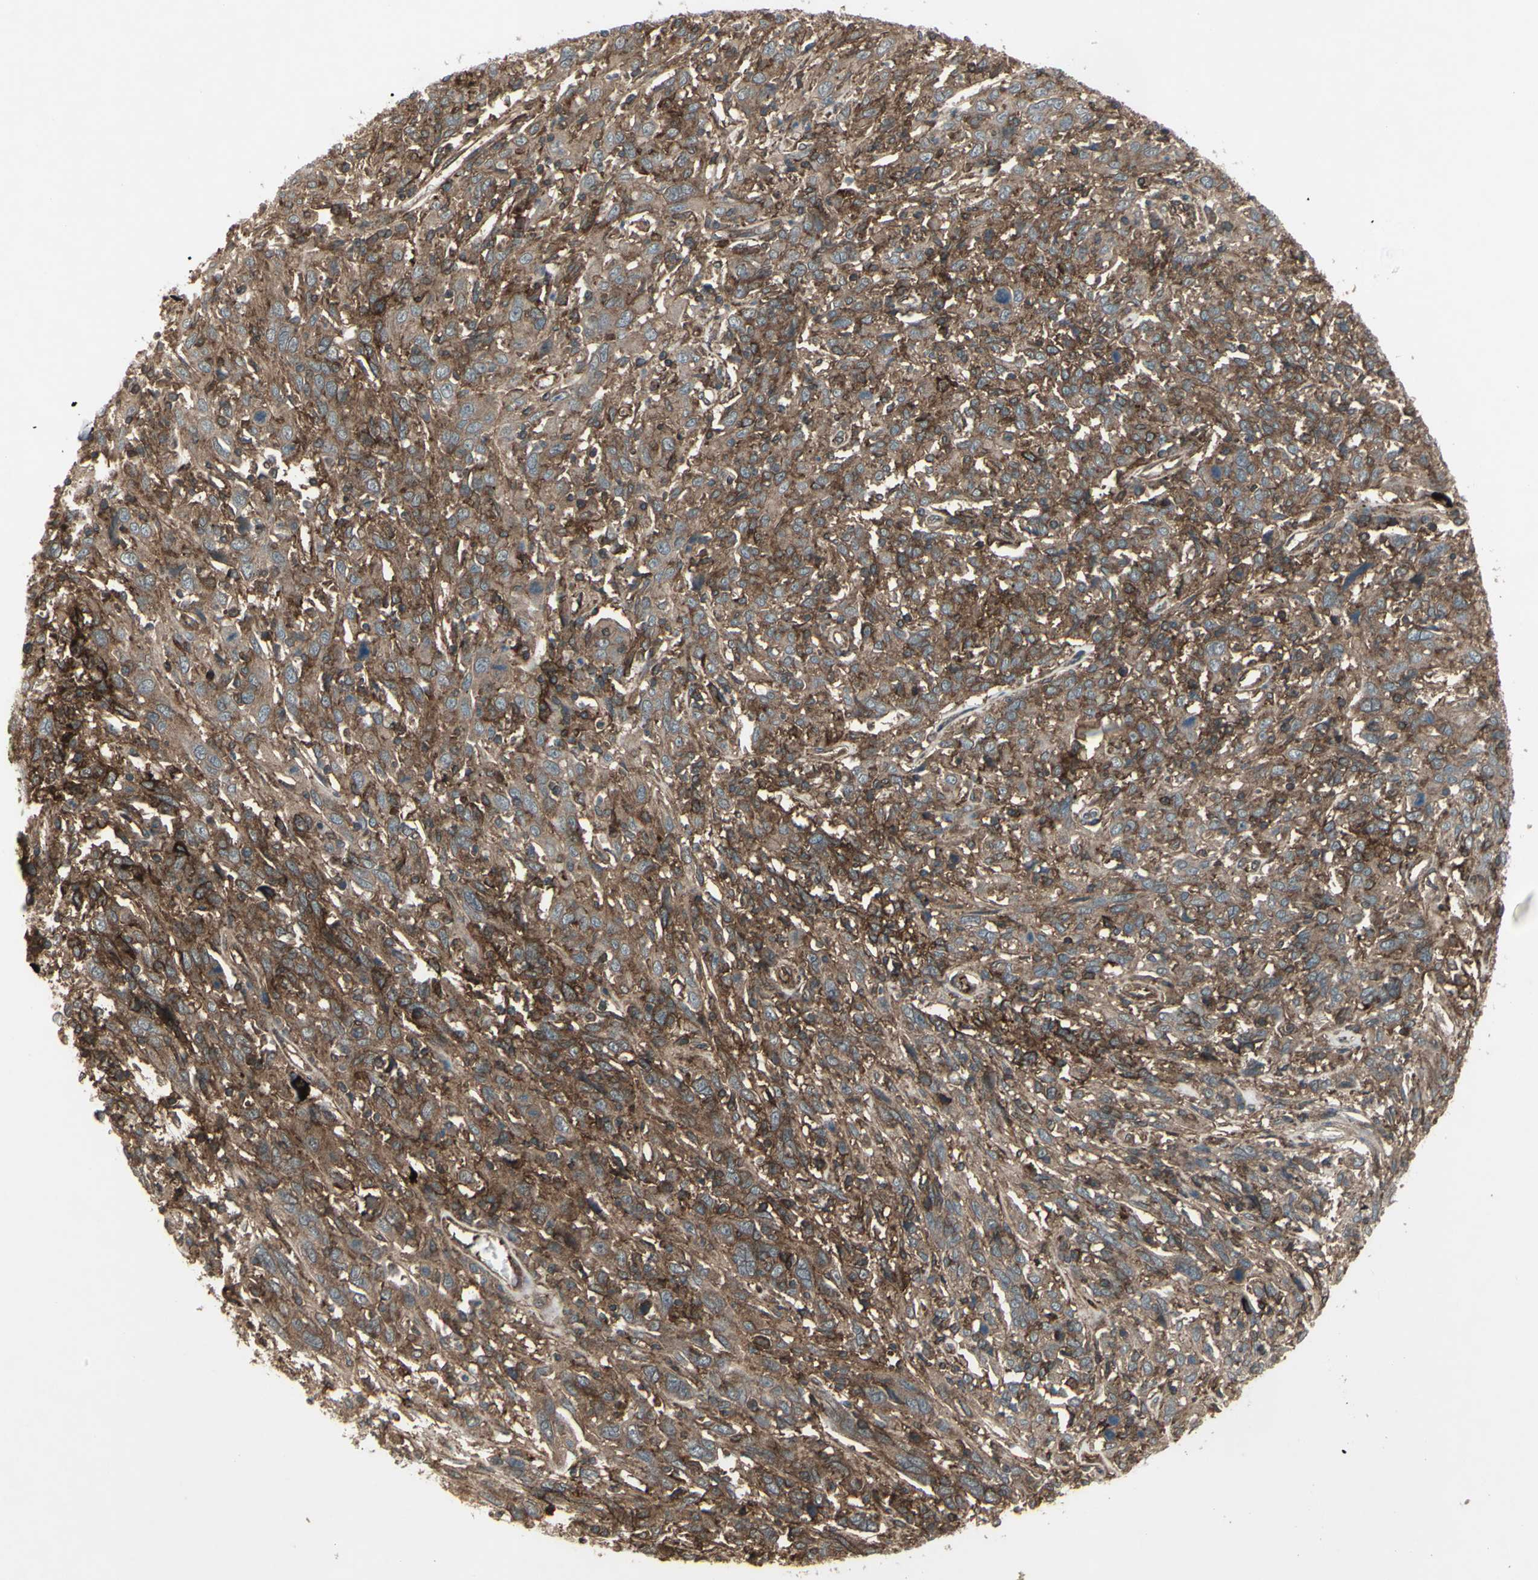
{"staining": {"intensity": "moderate", "quantity": ">75%", "location": "cytoplasmic/membranous"}, "tissue": "cervical cancer", "cell_type": "Tumor cells", "image_type": "cancer", "snomed": [{"axis": "morphology", "description": "Squamous cell carcinoma, NOS"}, {"axis": "topography", "description": "Cervix"}], "caption": "Tumor cells reveal medium levels of moderate cytoplasmic/membranous expression in about >75% of cells in squamous cell carcinoma (cervical). (DAB (3,3'-diaminobenzidine) = brown stain, brightfield microscopy at high magnification).", "gene": "FXYD5", "patient": {"sex": "female", "age": 46}}